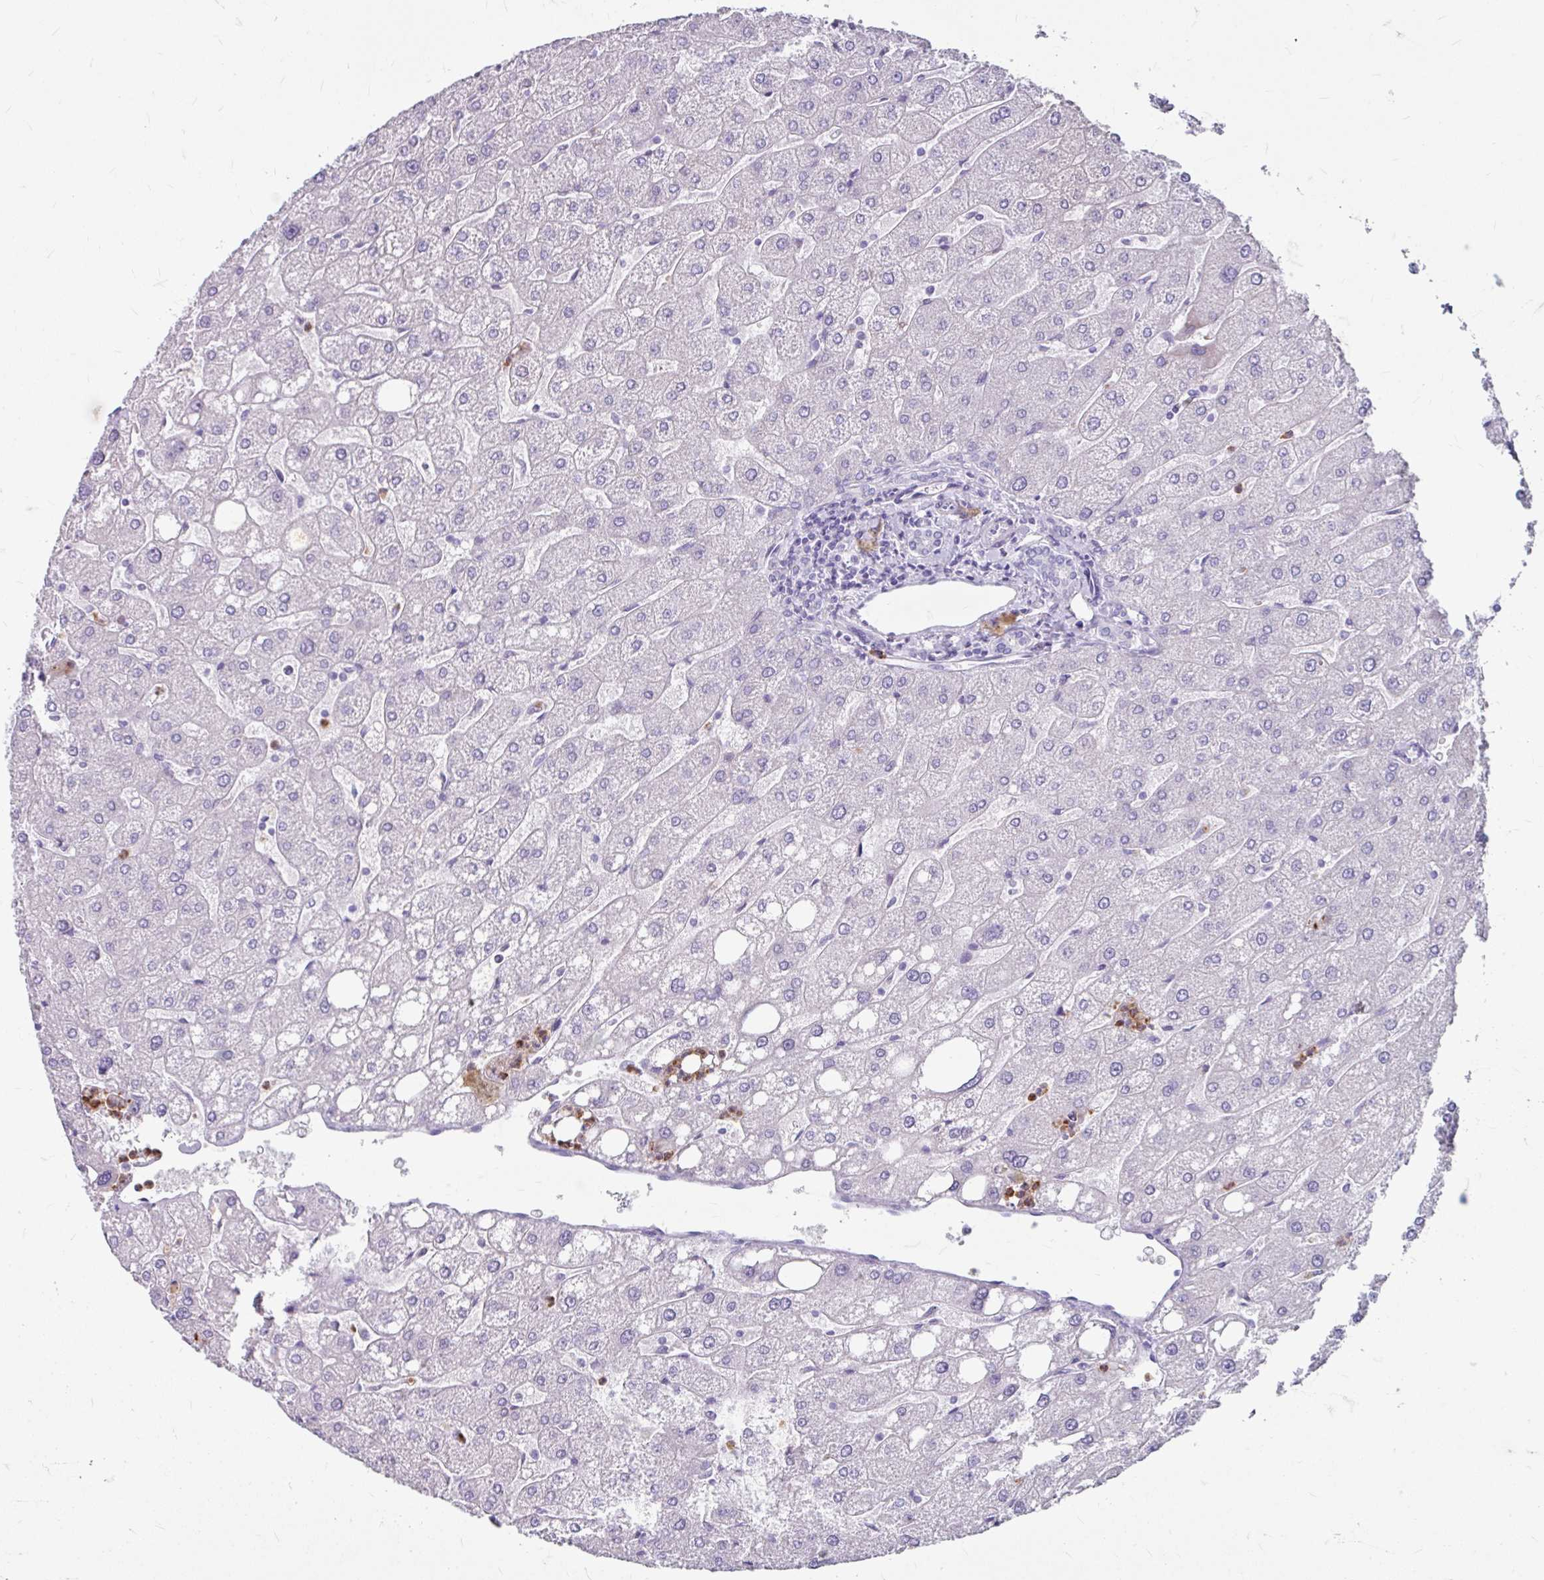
{"staining": {"intensity": "negative", "quantity": "none", "location": "none"}, "tissue": "liver", "cell_type": "Cholangiocytes", "image_type": "normal", "snomed": [{"axis": "morphology", "description": "Normal tissue, NOS"}, {"axis": "topography", "description": "Liver"}], "caption": "The histopathology image reveals no significant expression in cholangiocytes of liver. (DAB (3,3'-diaminobenzidine) immunohistochemistry (IHC) with hematoxylin counter stain).", "gene": "ANKRD1", "patient": {"sex": "male", "age": 67}}